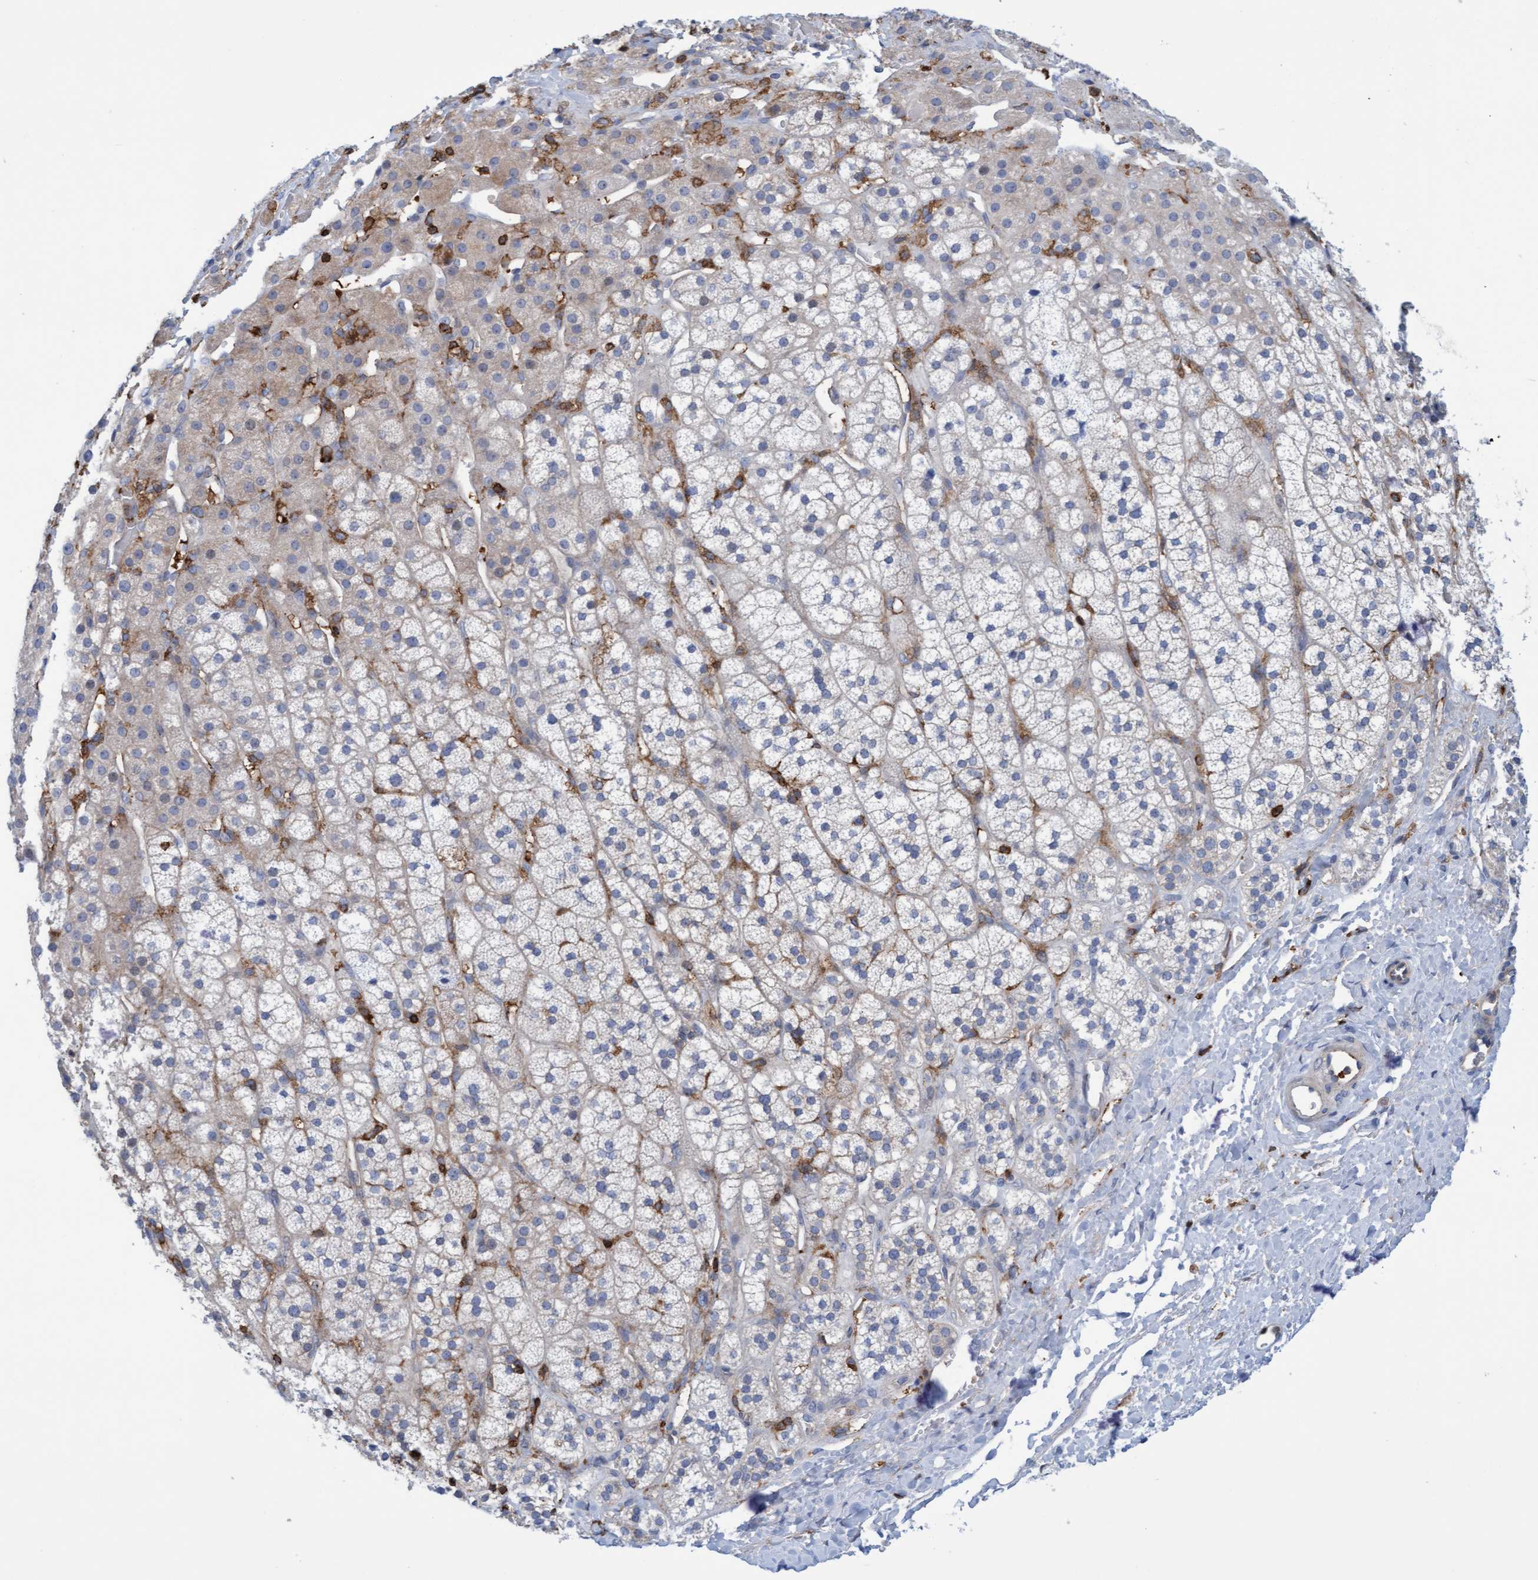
{"staining": {"intensity": "weak", "quantity": "<25%", "location": "cytoplasmic/membranous"}, "tissue": "adrenal gland", "cell_type": "Glandular cells", "image_type": "normal", "snomed": [{"axis": "morphology", "description": "Normal tissue, NOS"}, {"axis": "topography", "description": "Adrenal gland"}], "caption": "DAB (3,3'-diaminobenzidine) immunohistochemical staining of unremarkable adrenal gland displays no significant expression in glandular cells.", "gene": "FNBP1", "patient": {"sex": "male", "age": 56}}